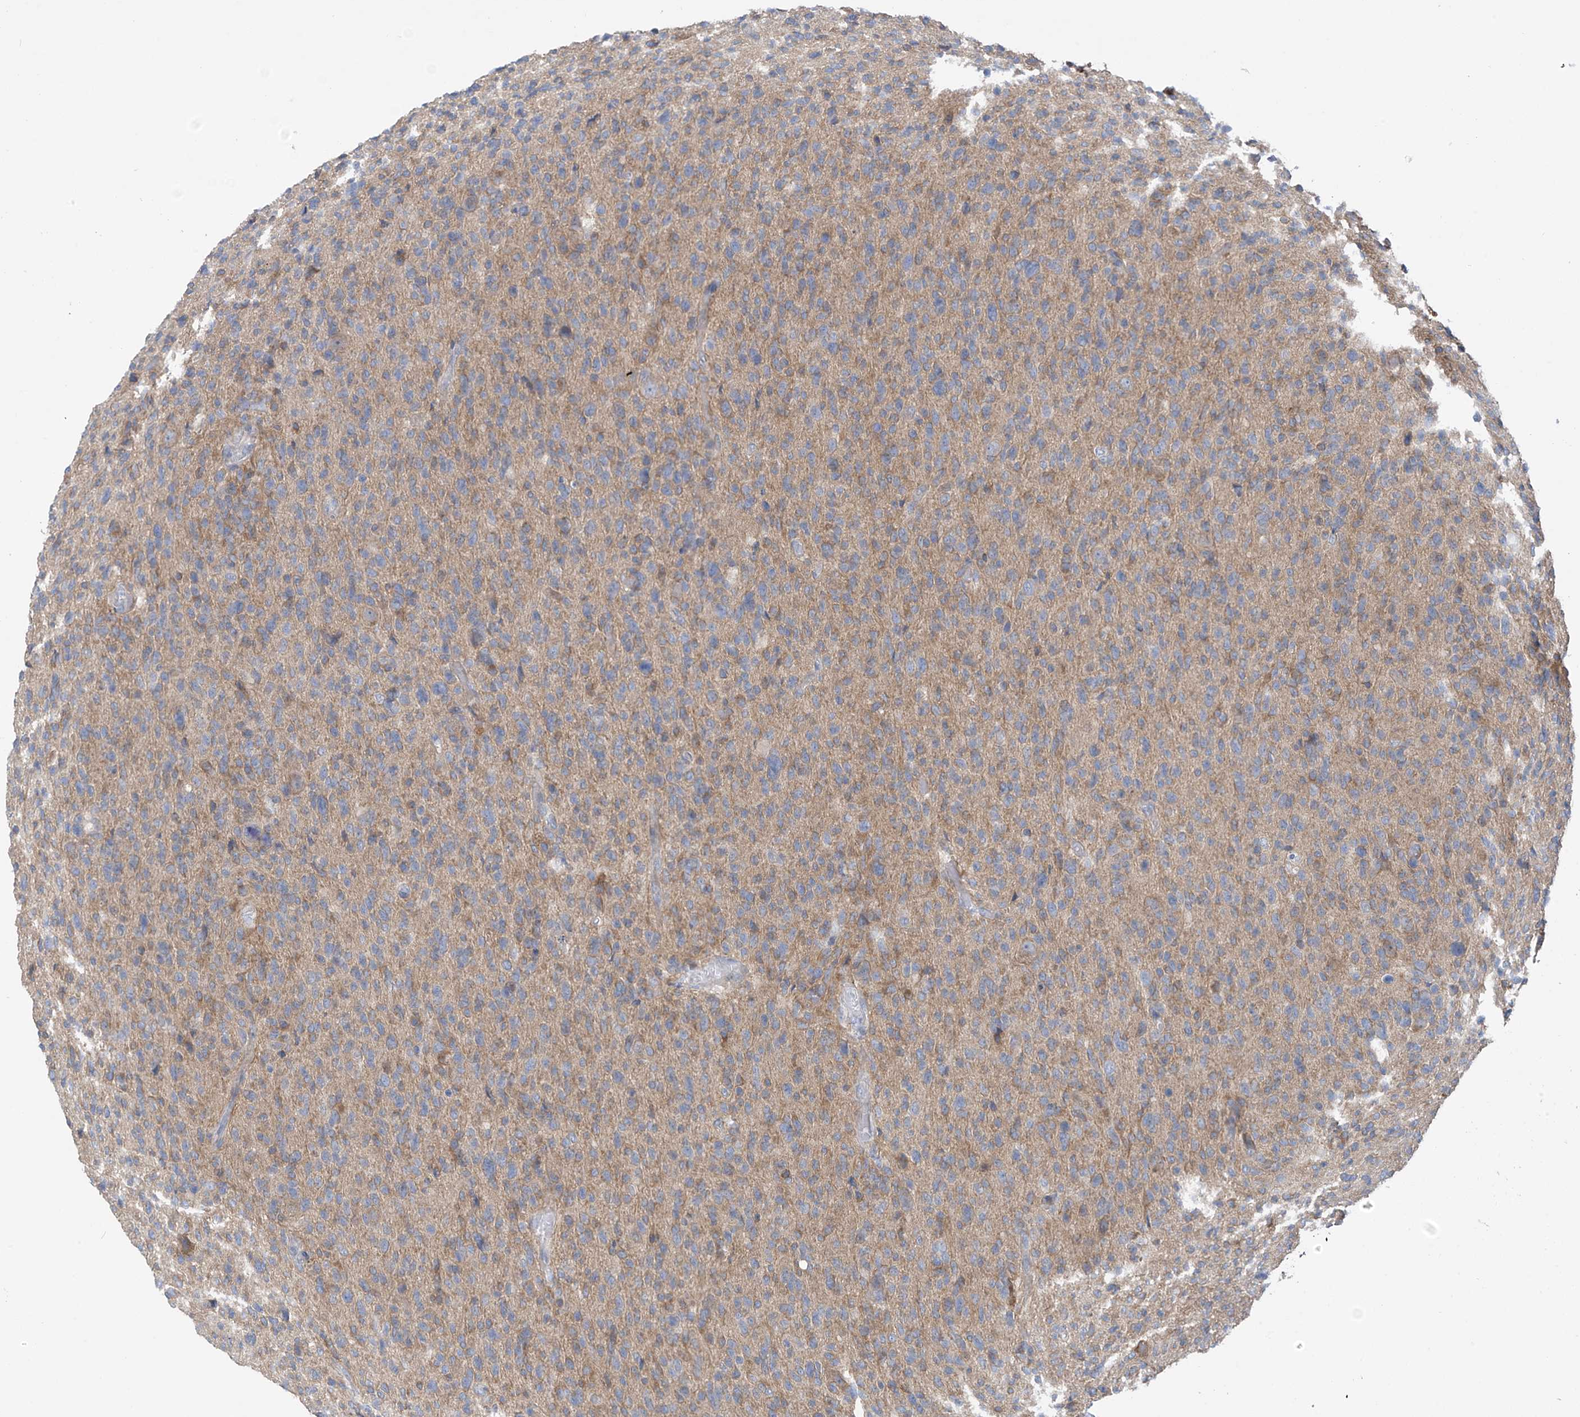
{"staining": {"intensity": "weak", "quantity": "<25%", "location": "cytoplasmic/membranous"}, "tissue": "glioma", "cell_type": "Tumor cells", "image_type": "cancer", "snomed": [{"axis": "morphology", "description": "Glioma, malignant, High grade"}, {"axis": "topography", "description": "Brain"}], "caption": "This is an IHC photomicrograph of human glioma. There is no expression in tumor cells.", "gene": "REPS1", "patient": {"sex": "female", "age": 57}}